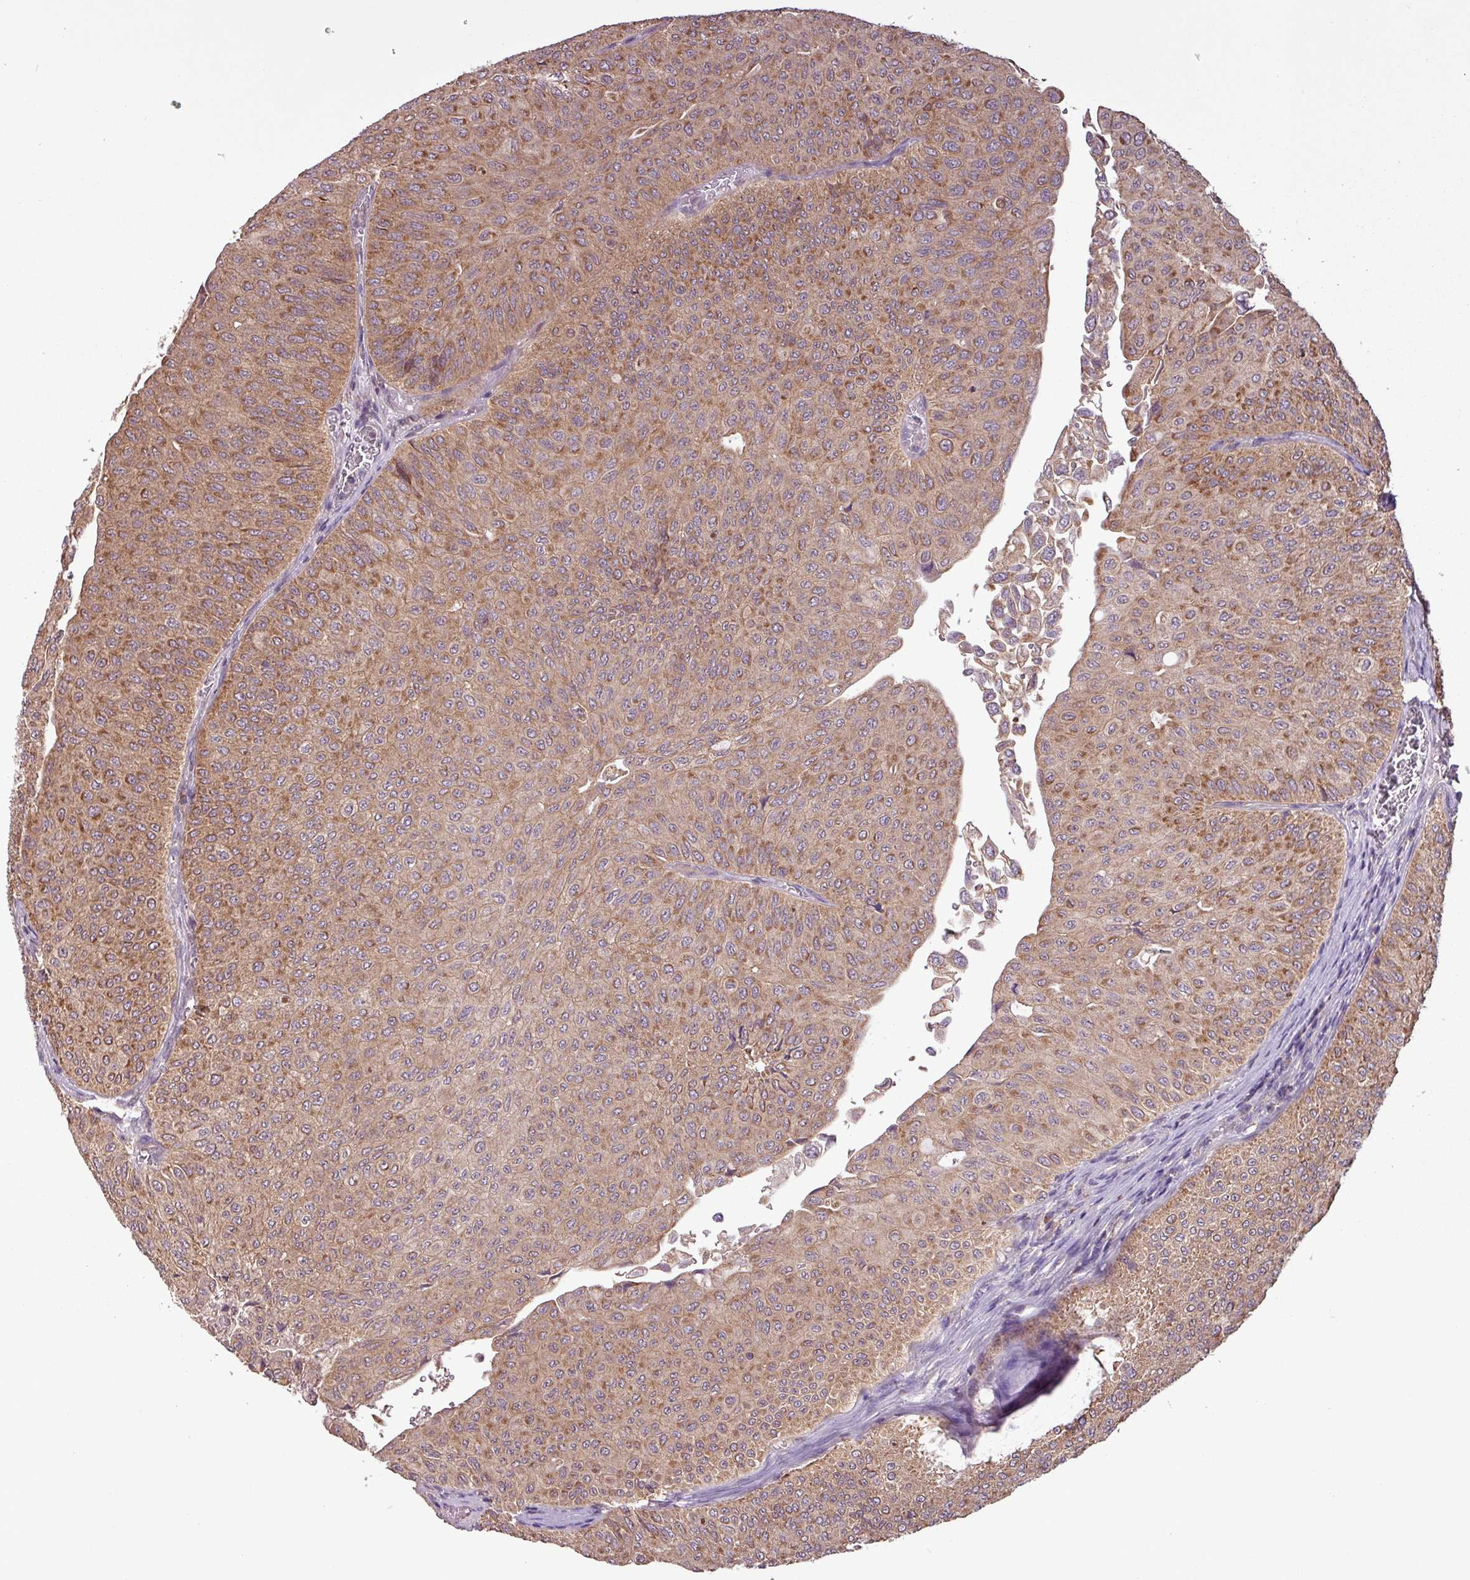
{"staining": {"intensity": "moderate", "quantity": ">75%", "location": "cytoplasmic/membranous"}, "tissue": "urothelial cancer", "cell_type": "Tumor cells", "image_type": "cancer", "snomed": [{"axis": "morphology", "description": "Urothelial carcinoma, NOS"}, {"axis": "topography", "description": "Urinary bladder"}], "caption": "Transitional cell carcinoma tissue shows moderate cytoplasmic/membranous expression in about >75% of tumor cells The protein is stained brown, and the nuclei are stained in blue (DAB (3,3'-diaminobenzidine) IHC with brightfield microscopy, high magnification).", "gene": "MCTP2", "patient": {"sex": "male", "age": 59}}